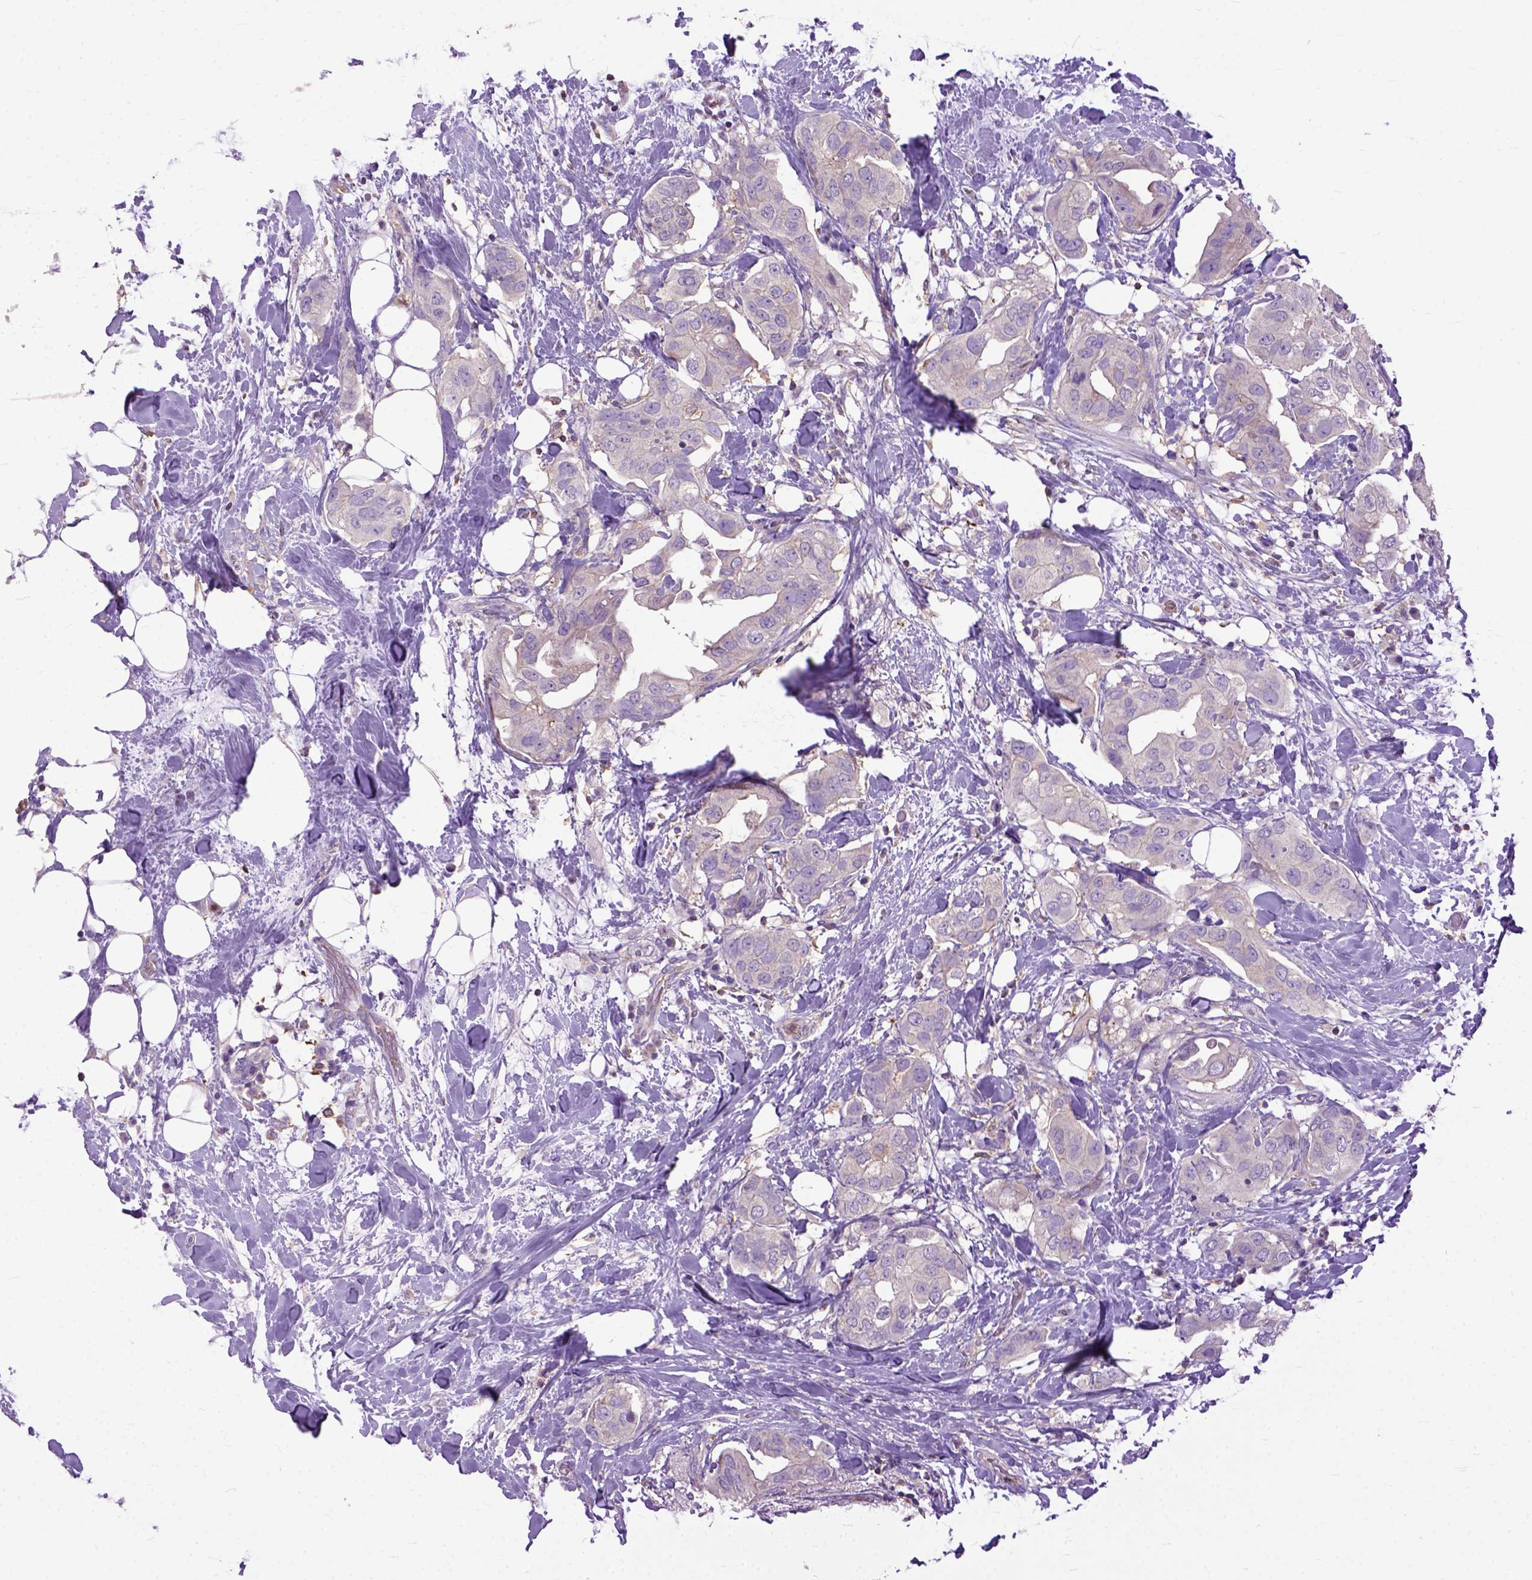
{"staining": {"intensity": "weak", "quantity": "<25%", "location": "cytoplasmic/membranous"}, "tissue": "breast cancer", "cell_type": "Tumor cells", "image_type": "cancer", "snomed": [{"axis": "morphology", "description": "Normal tissue, NOS"}, {"axis": "morphology", "description": "Duct carcinoma"}, {"axis": "topography", "description": "Breast"}], "caption": "High magnification brightfield microscopy of intraductal carcinoma (breast) stained with DAB (3,3'-diaminobenzidine) (brown) and counterstained with hematoxylin (blue): tumor cells show no significant staining.", "gene": "NAMPT", "patient": {"sex": "female", "age": 40}}